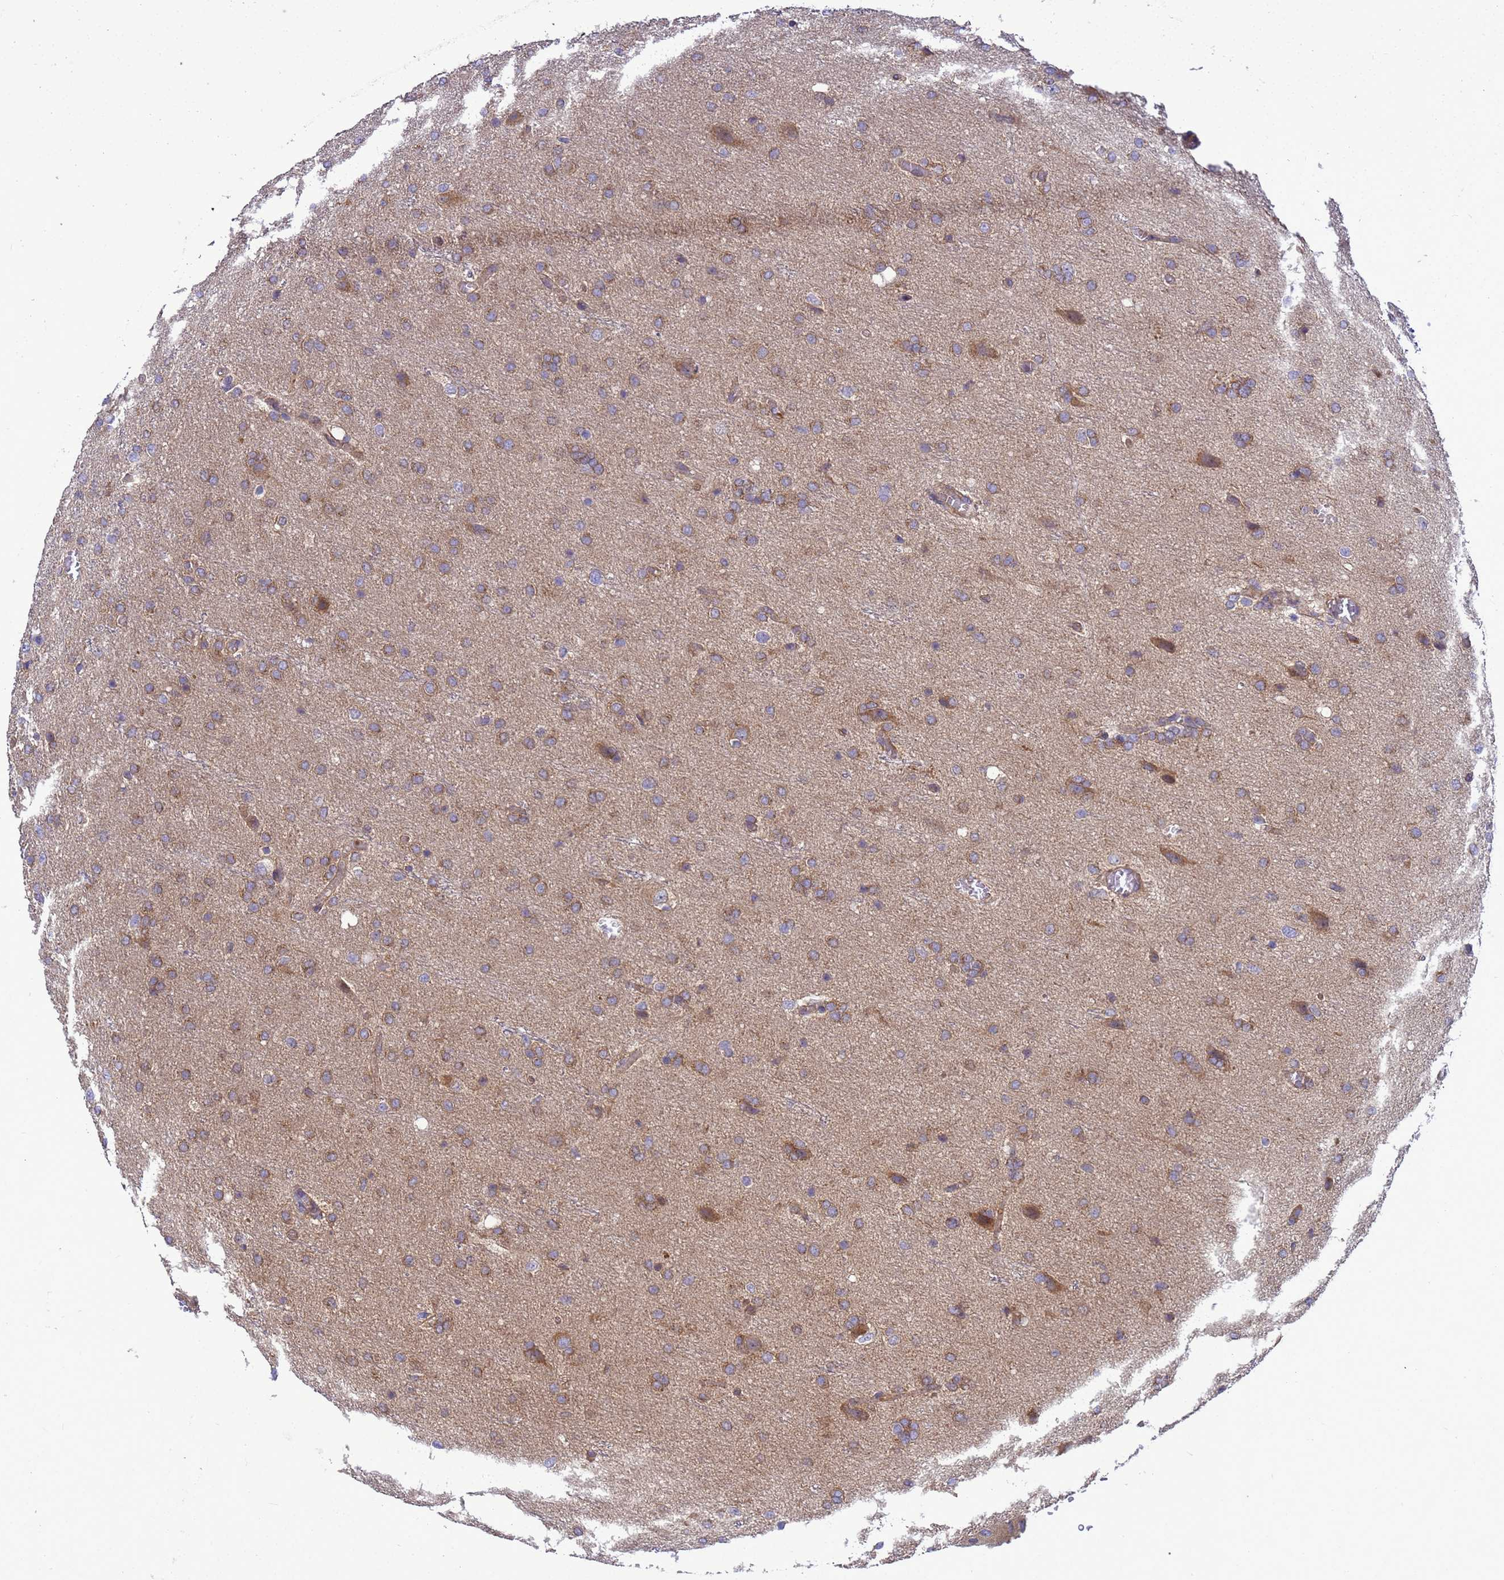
{"staining": {"intensity": "moderate", "quantity": "<25%", "location": "cytoplasmic/membranous"}, "tissue": "glioma", "cell_type": "Tumor cells", "image_type": "cancer", "snomed": [{"axis": "morphology", "description": "Glioma, malignant, High grade"}, {"axis": "topography", "description": "Brain"}], "caption": "This is an image of IHC staining of malignant high-grade glioma, which shows moderate staining in the cytoplasmic/membranous of tumor cells.", "gene": "BECN1", "patient": {"sex": "female", "age": 74}}